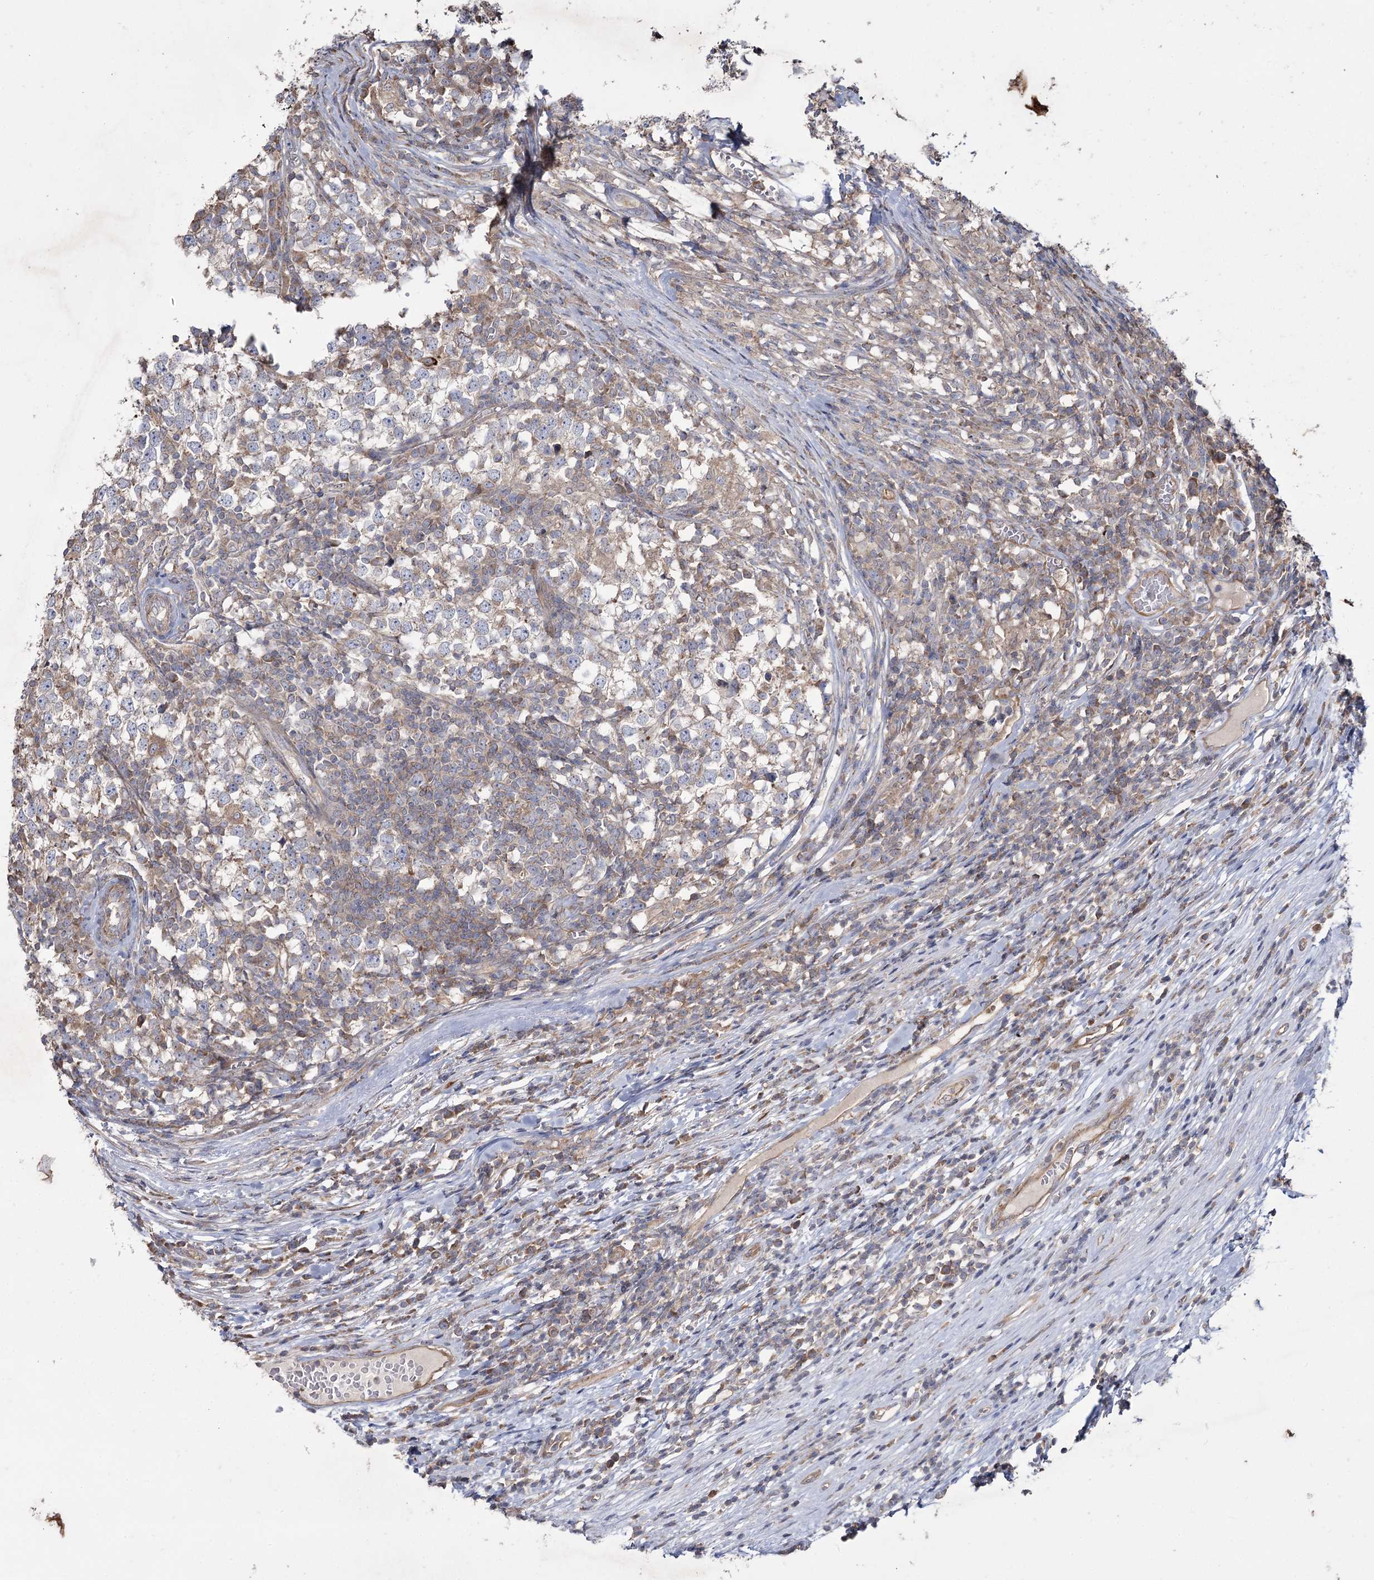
{"staining": {"intensity": "weak", "quantity": "25%-75%", "location": "cytoplasmic/membranous"}, "tissue": "testis cancer", "cell_type": "Tumor cells", "image_type": "cancer", "snomed": [{"axis": "morphology", "description": "Seminoma, NOS"}, {"axis": "topography", "description": "Testis"}], "caption": "This micrograph exhibits seminoma (testis) stained with immunohistochemistry to label a protein in brown. The cytoplasmic/membranous of tumor cells show weak positivity for the protein. Nuclei are counter-stained blue.", "gene": "SH3TC1", "patient": {"sex": "male", "age": 65}}